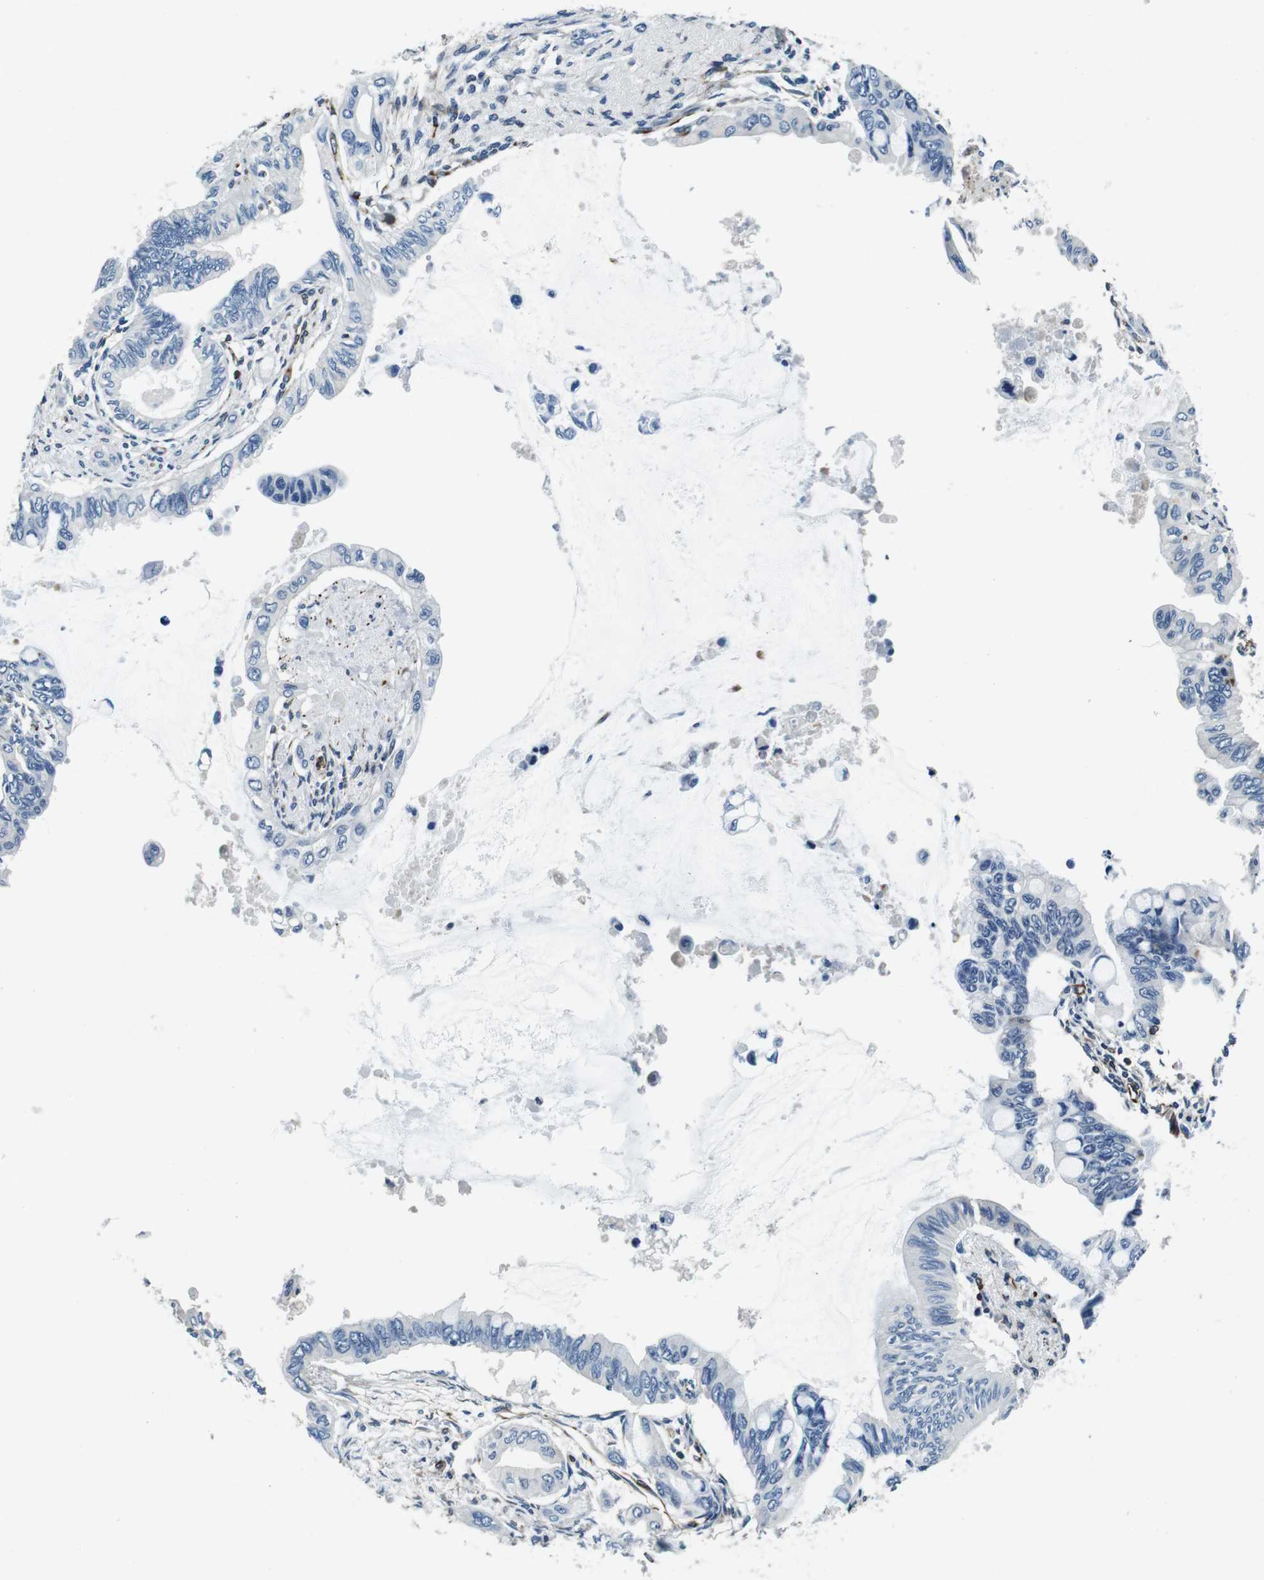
{"staining": {"intensity": "negative", "quantity": "none", "location": "none"}, "tissue": "pancreatic cancer", "cell_type": "Tumor cells", "image_type": "cancer", "snomed": [{"axis": "morphology", "description": "Adenocarcinoma, NOS"}, {"axis": "topography", "description": "Pancreas"}], "caption": "DAB (3,3'-diaminobenzidine) immunohistochemical staining of pancreatic cancer (adenocarcinoma) displays no significant staining in tumor cells.", "gene": "GJE1", "patient": {"sex": "female", "age": 60}}